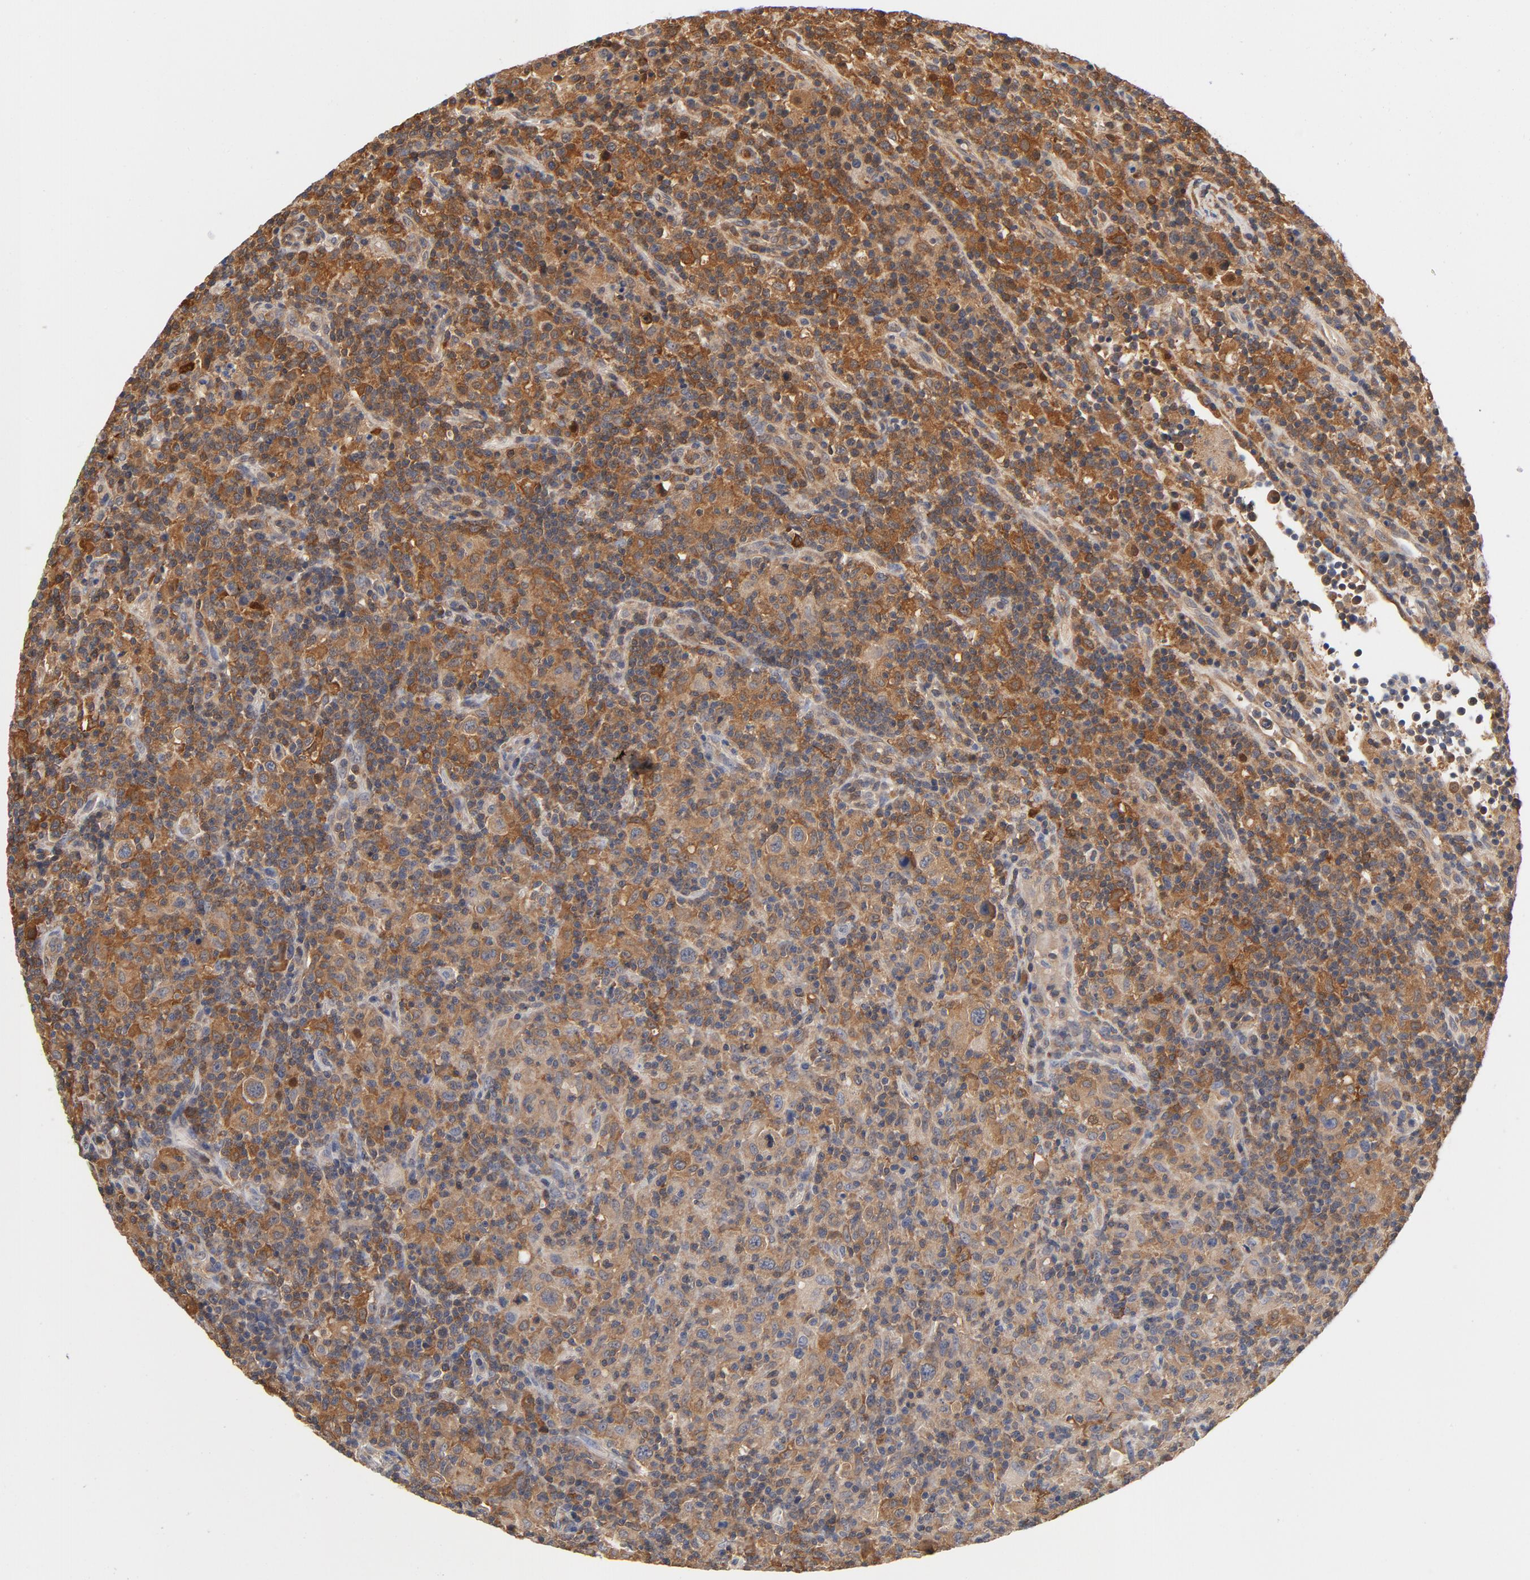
{"staining": {"intensity": "moderate", "quantity": "25%-75%", "location": "cytoplasmic/membranous"}, "tissue": "lymphoma", "cell_type": "Tumor cells", "image_type": "cancer", "snomed": [{"axis": "morphology", "description": "Hodgkin's disease, NOS"}, {"axis": "topography", "description": "Lymph node"}], "caption": "Protein staining of Hodgkin's disease tissue shows moderate cytoplasmic/membranous positivity in approximately 25%-75% of tumor cells. The staining was performed using DAB (3,3'-diaminobenzidine), with brown indicating positive protein expression. Nuclei are stained blue with hematoxylin.", "gene": "ASMTL", "patient": {"sex": "male", "age": 65}}